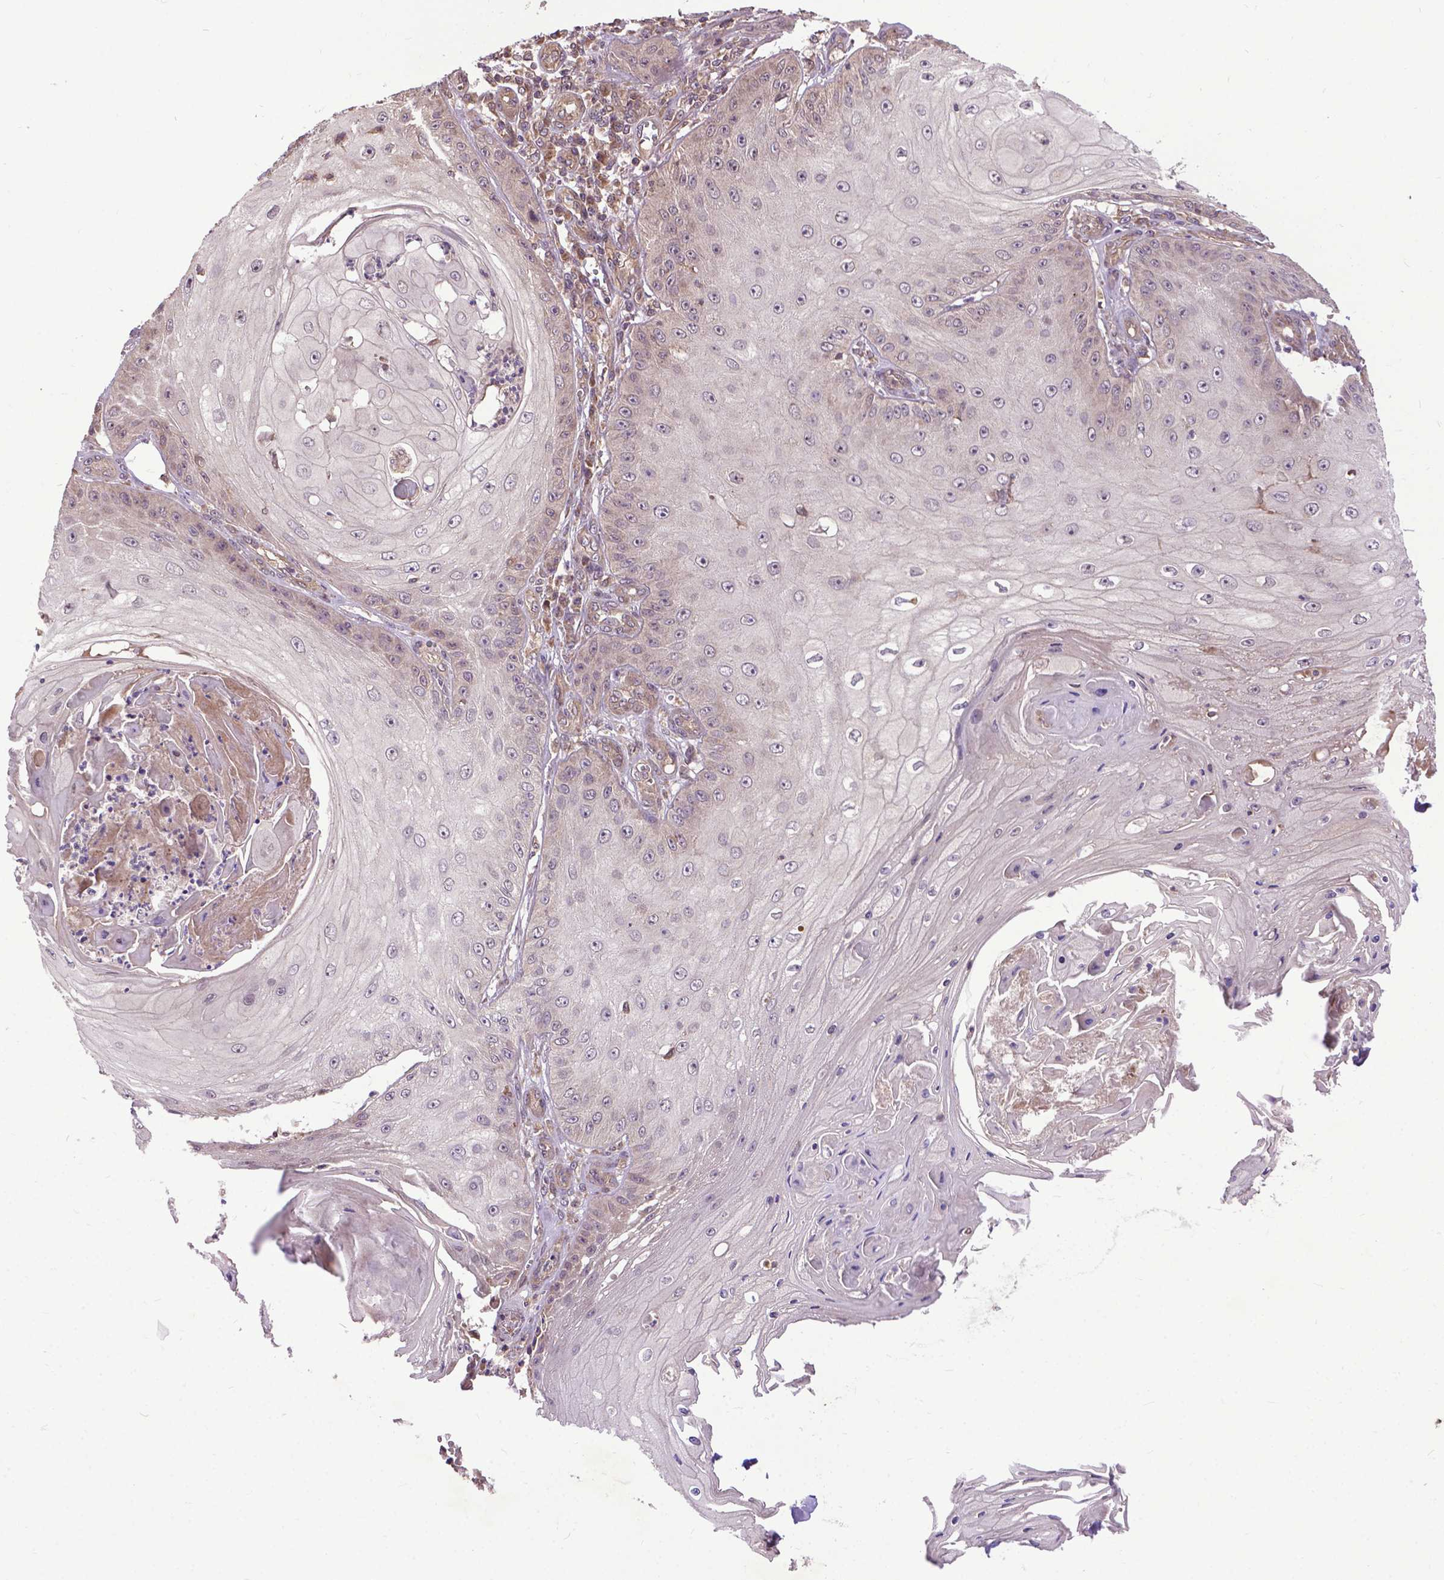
{"staining": {"intensity": "weak", "quantity": "25%-75%", "location": "cytoplasmic/membranous"}, "tissue": "skin cancer", "cell_type": "Tumor cells", "image_type": "cancer", "snomed": [{"axis": "morphology", "description": "Squamous cell carcinoma, NOS"}, {"axis": "topography", "description": "Skin"}], "caption": "Tumor cells reveal low levels of weak cytoplasmic/membranous staining in approximately 25%-75% of cells in skin cancer (squamous cell carcinoma). (Stains: DAB in brown, nuclei in blue, Microscopy: brightfield microscopy at high magnification).", "gene": "ZNF616", "patient": {"sex": "male", "age": 70}}